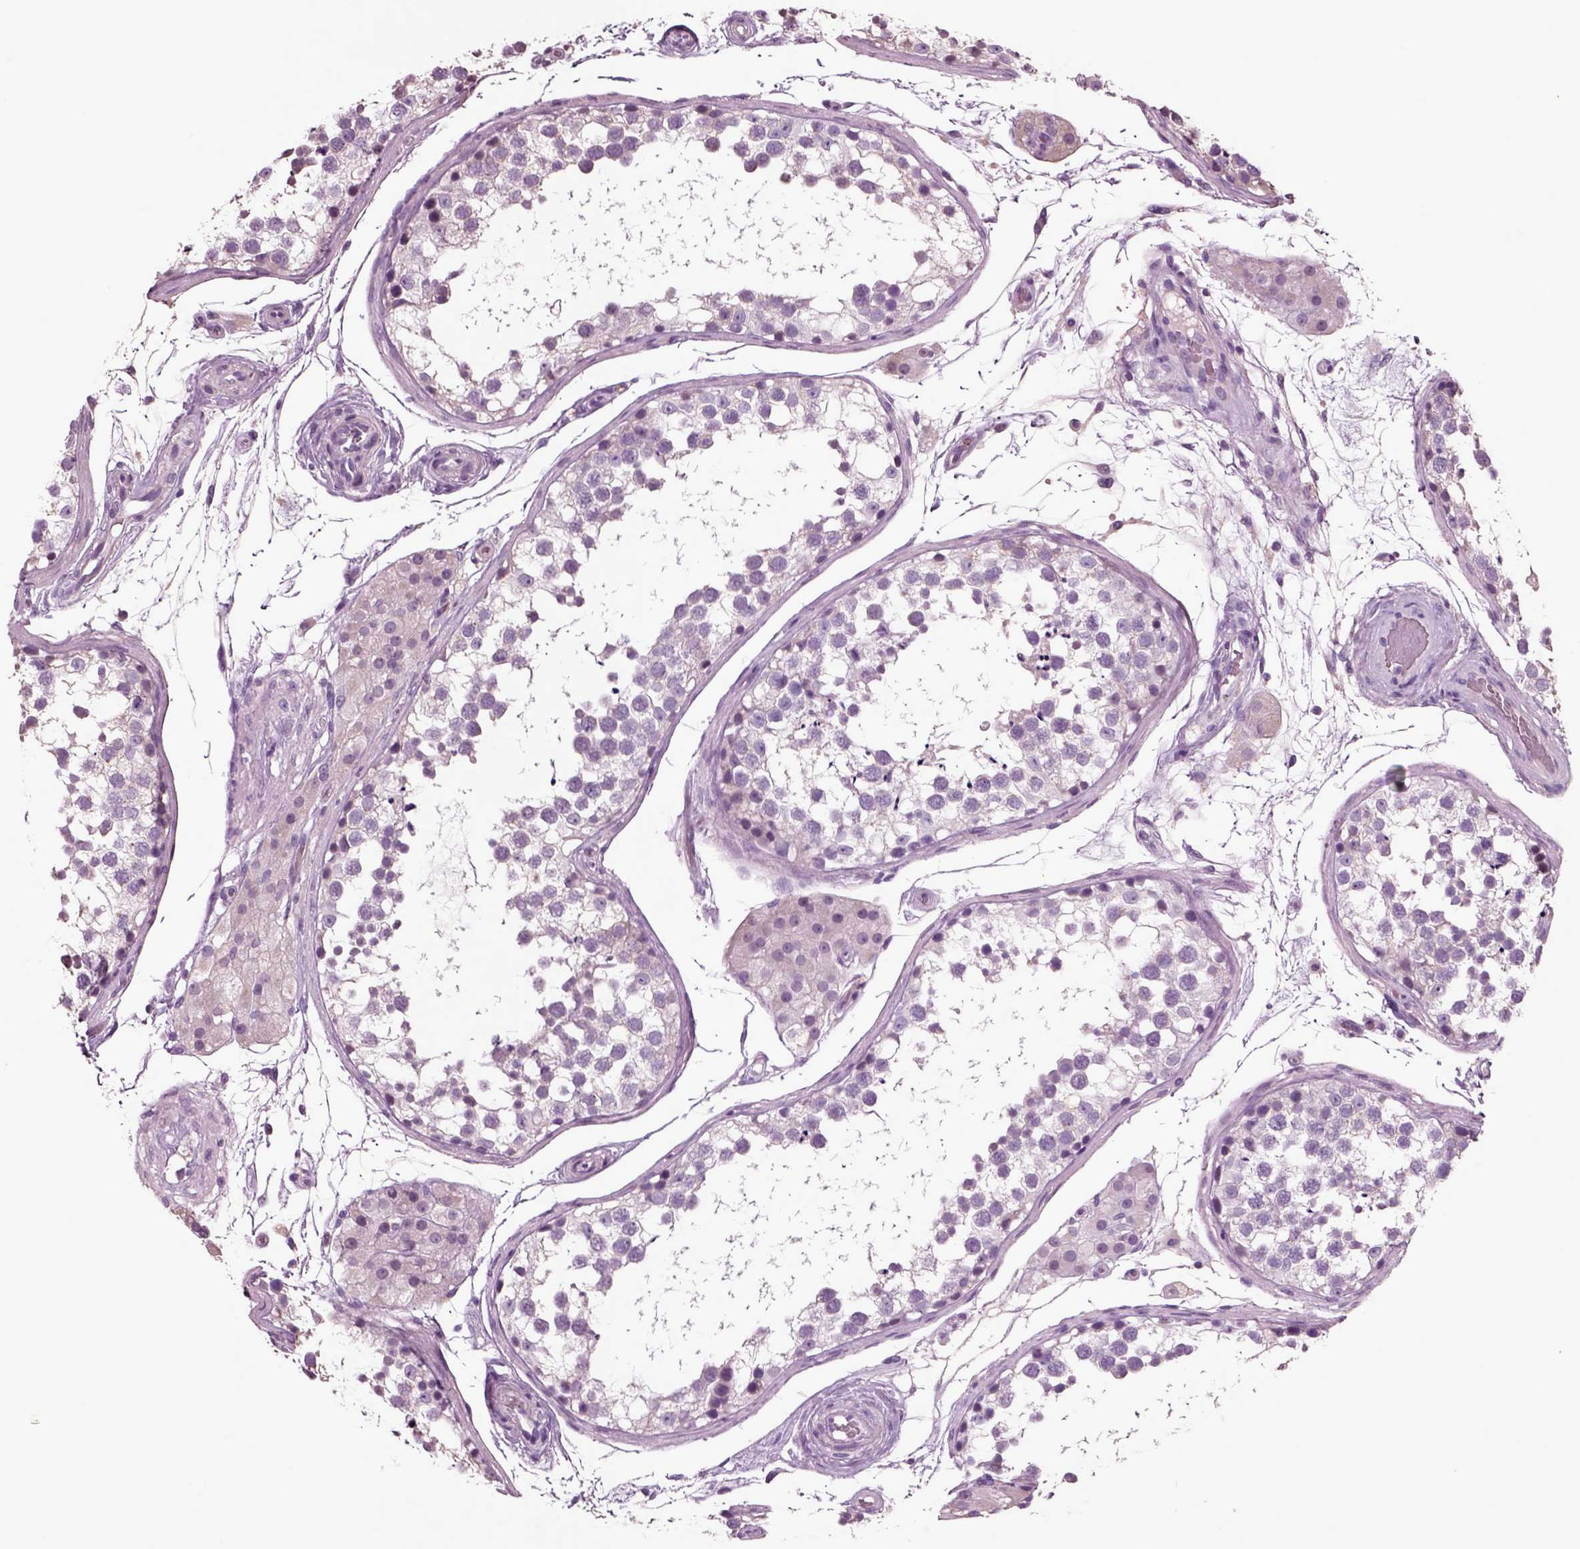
{"staining": {"intensity": "negative", "quantity": "none", "location": "none"}, "tissue": "testis", "cell_type": "Cells in seminiferous ducts", "image_type": "normal", "snomed": [{"axis": "morphology", "description": "Normal tissue, NOS"}, {"axis": "morphology", "description": "Seminoma, NOS"}, {"axis": "topography", "description": "Testis"}], "caption": "Histopathology image shows no protein positivity in cells in seminiferous ducts of normal testis.", "gene": "CHGB", "patient": {"sex": "male", "age": 65}}